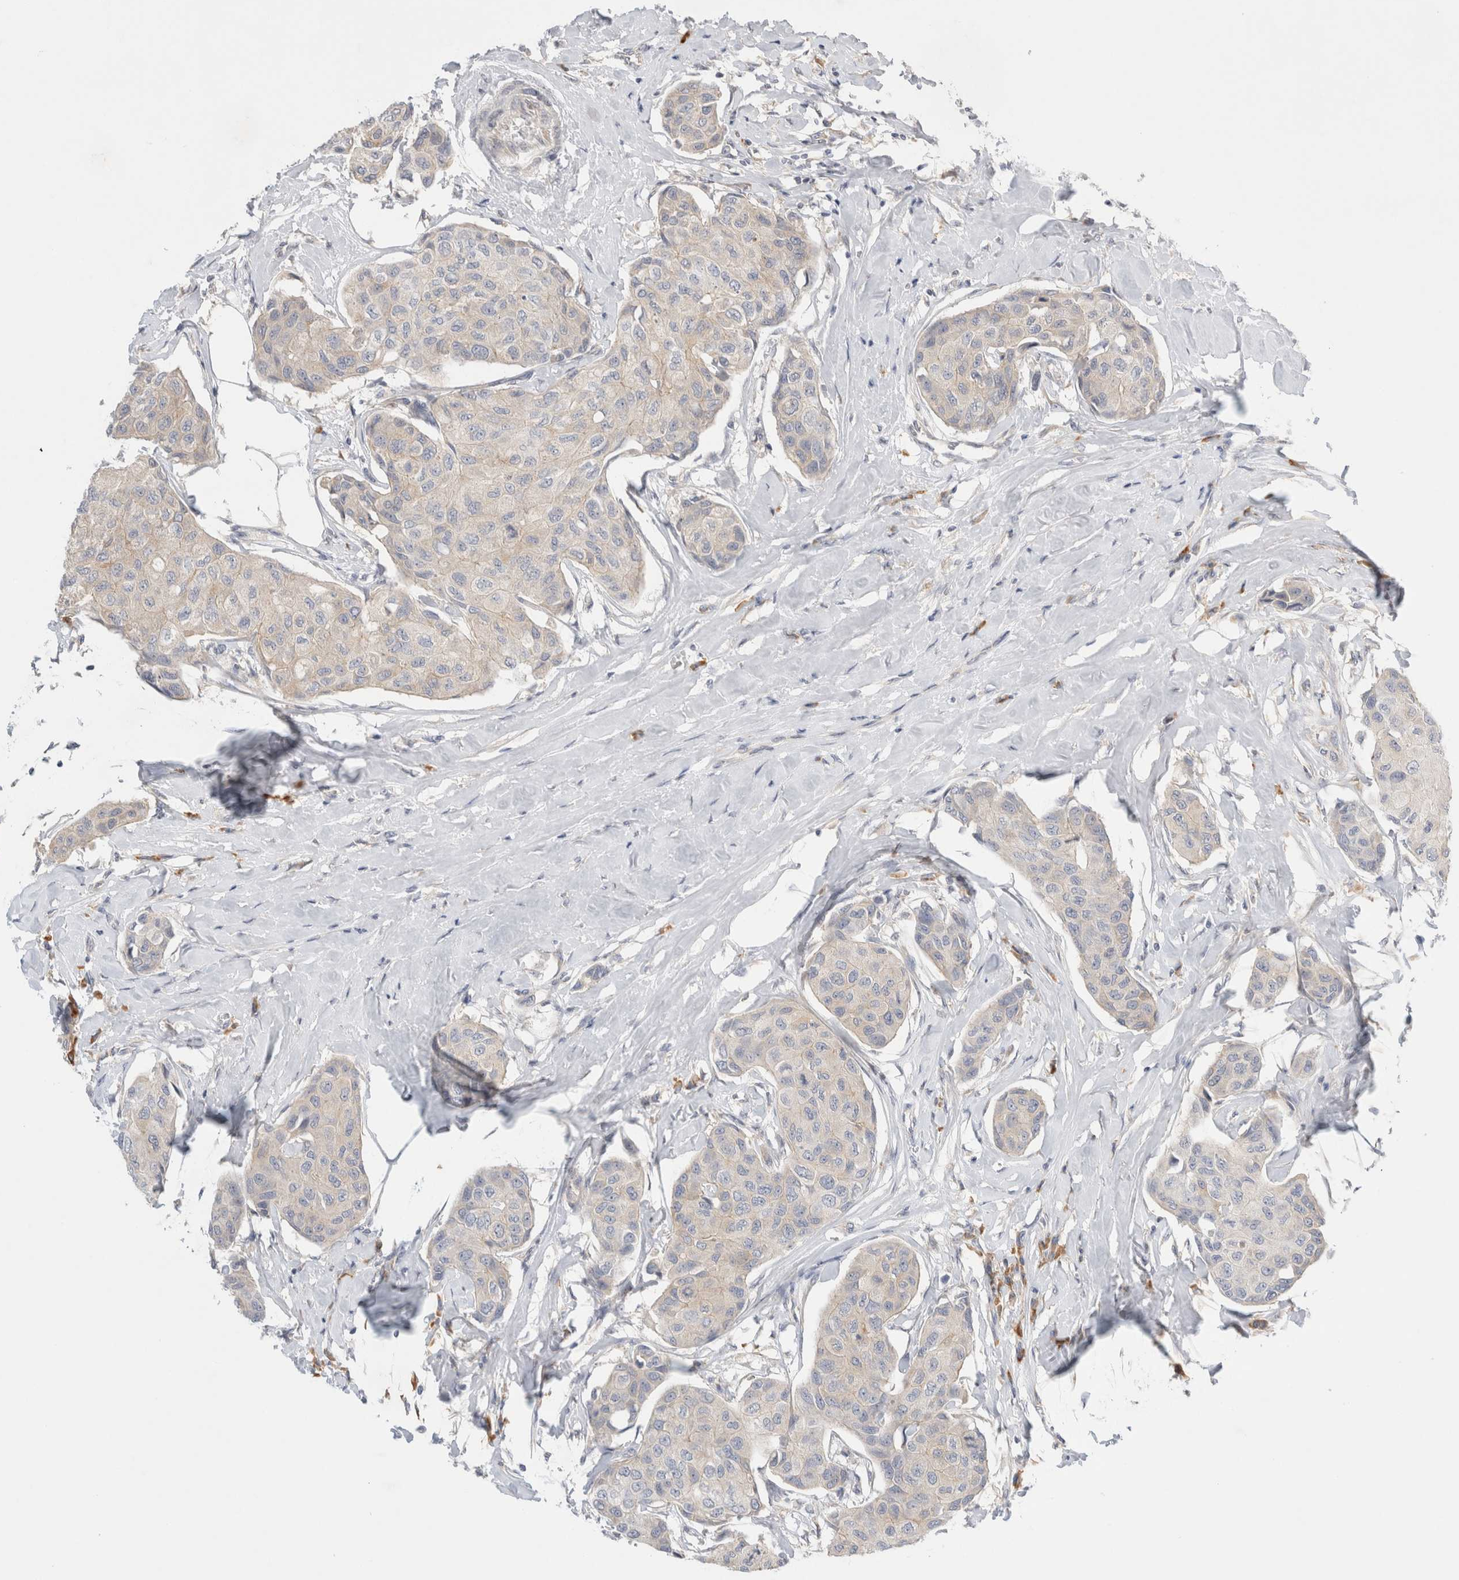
{"staining": {"intensity": "negative", "quantity": "none", "location": "none"}, "tissue": "breast cancer", "cell_type": "Tumor cells", "image_type": "cancer", "snomed": [{"axis": "morphology", "description": "Duct carcinoma"}, {"axis": "topography", "description": "Breast"}], "caption": "DAB (3,3'-diaminobenzidine) immunohistochemical staining of human breast cancer reveals no significant expression in tumor cells.", "gene": "NEDD4L", "patient": {"sex": "female", "age": 80}}